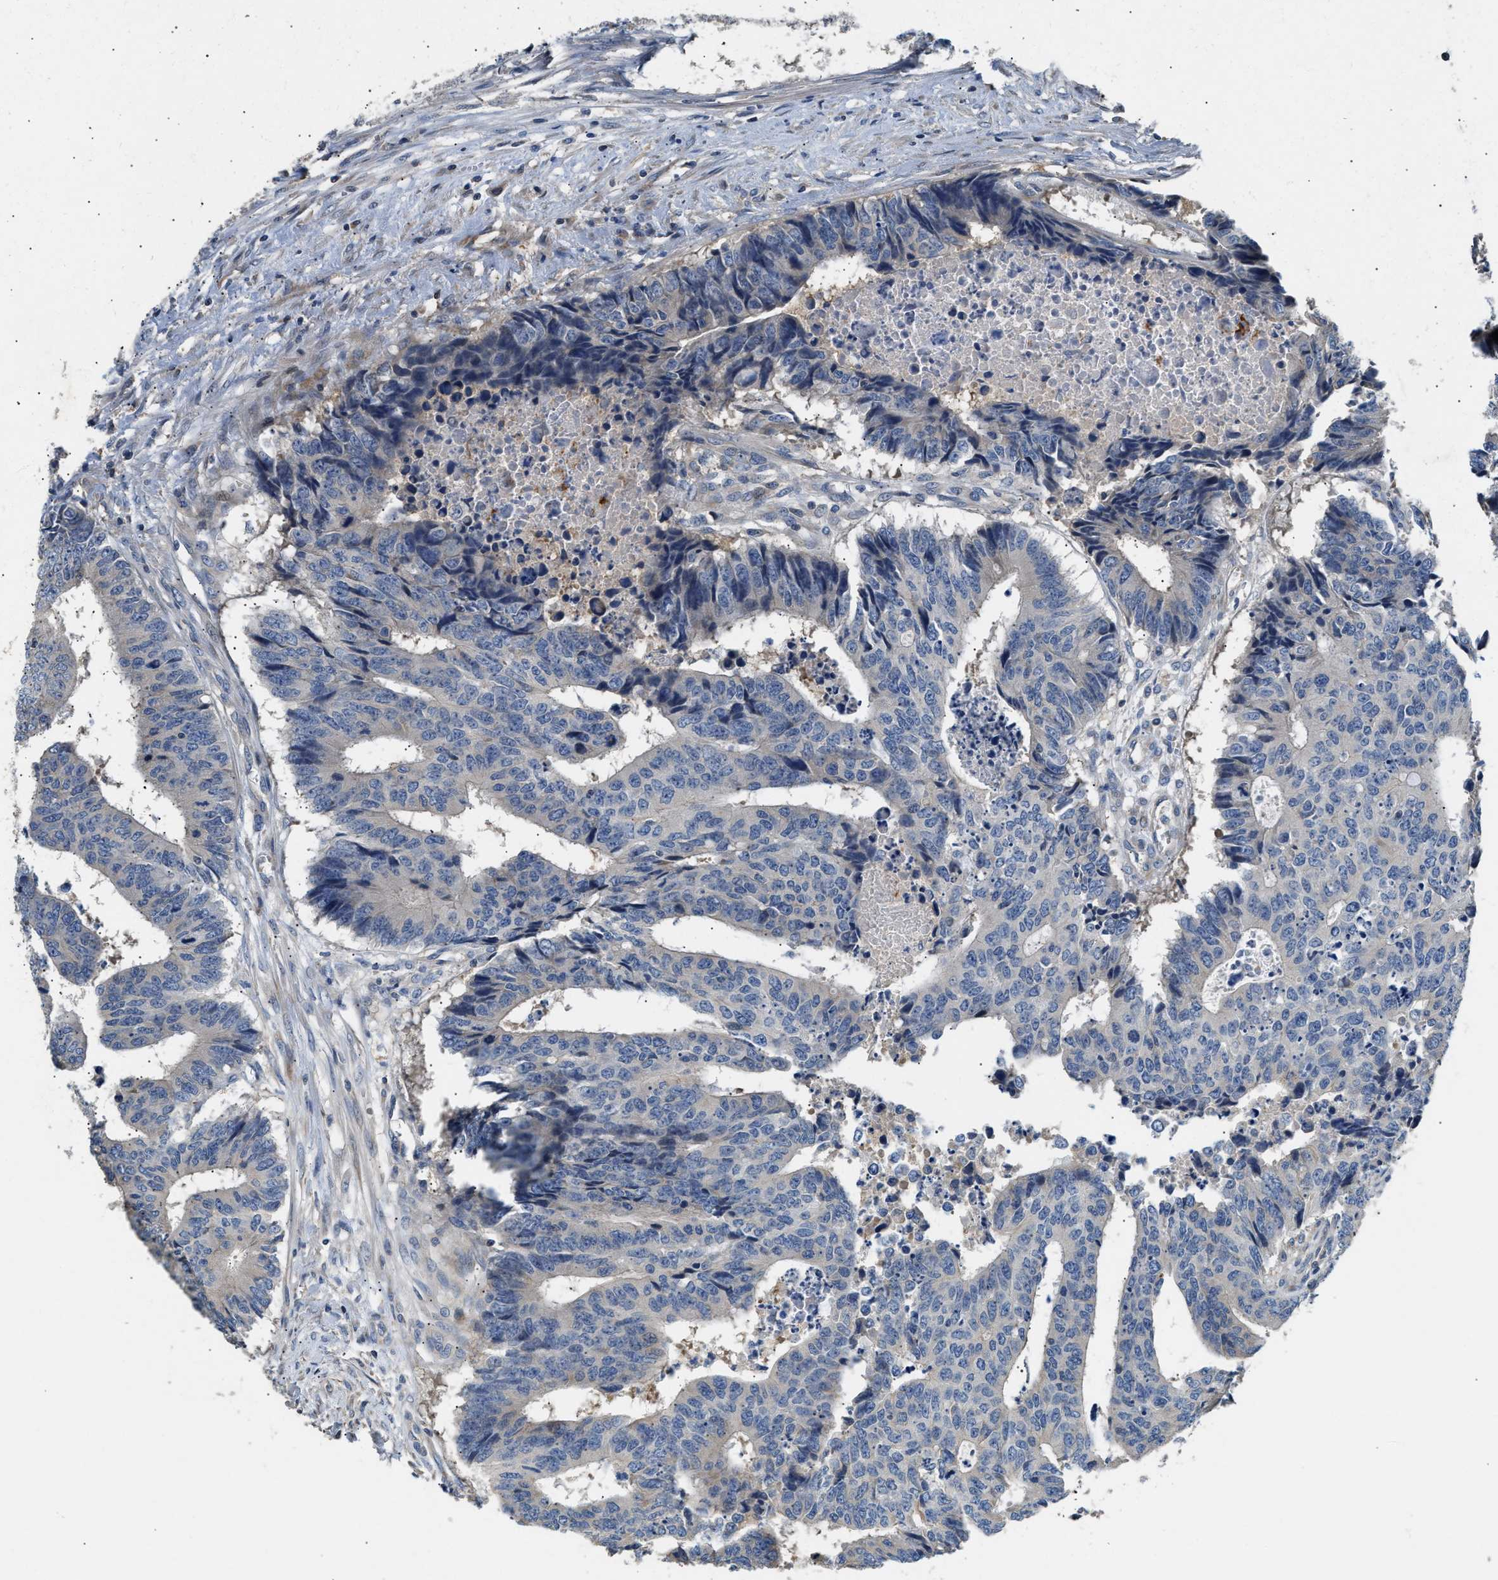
{"staining": {"intensity": "negative", "quantity": "none", "location": "none"}, "tissue": "colorectal cancer", "cell_type": "Tumor cells", "image_type": "cancer", "snomed": [{"axis": "morphology", "description": "Adenocarcinoma, NOS"}, {"axis": "topography", "description": "Rectum"}], "caption": "Micrograph shows no protein staining in tumor cells of adenocarcinoma (colorectal) tissue.", "gene": "IL17RC", "patient": {"sex": "male", "age": 84}}